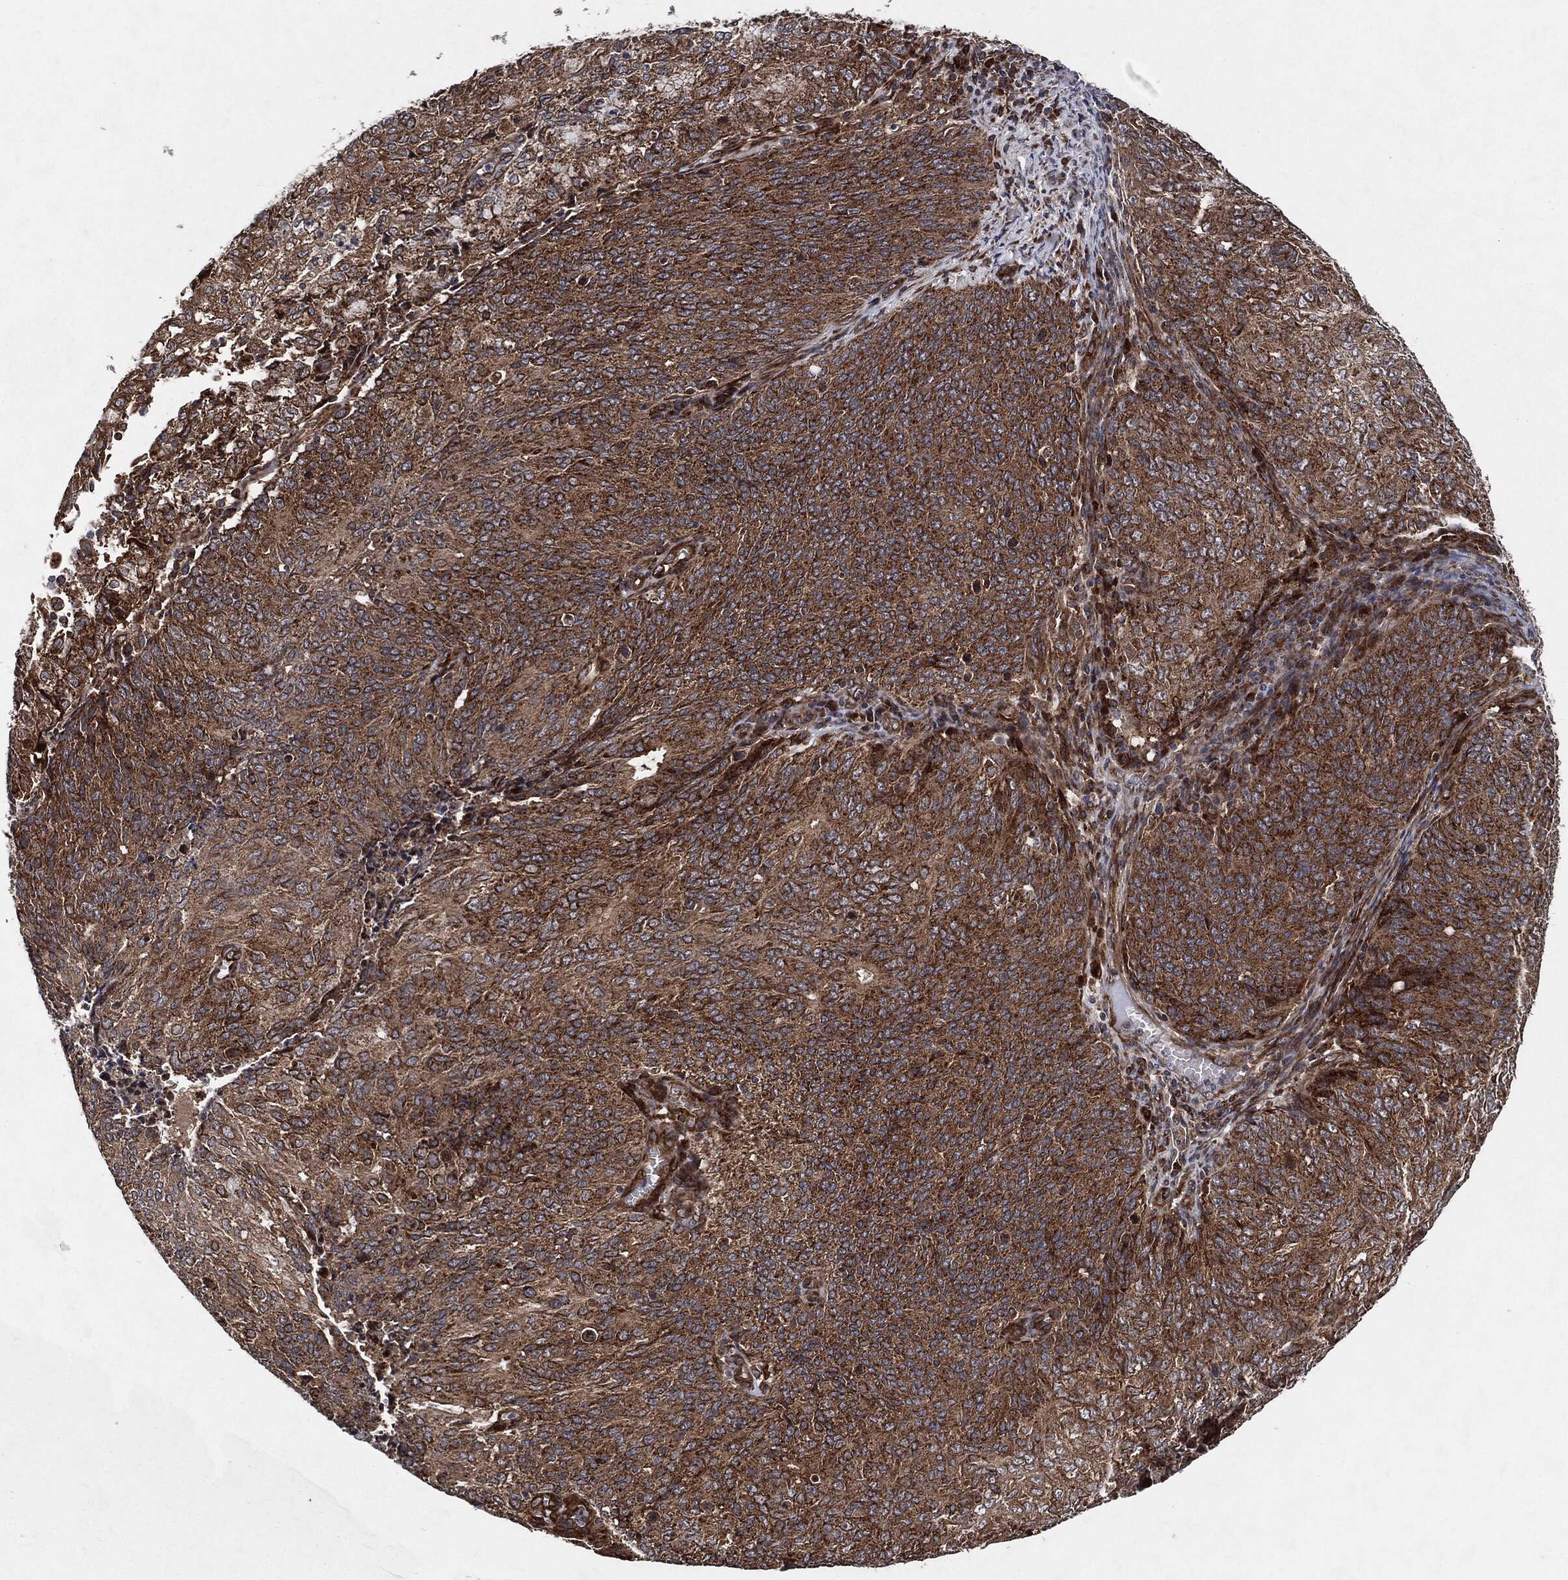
{"staining": {"intensity": "moderate", "quantity": ">75%", "location": "cytoplasmic/membranous"}, "tissue": "endometrial cancer", "cell_type": "Tumor cells", "image_type": "cancer", "snomed": [{"axis": "morphology", "description": "Adenocarcinoma, NOS"}, {"axis": "topography", "description": "Endometrium"}], "caption": "Immunohistochemistry staining of endometrial adenocarcinoma, which shows medium levels of moderate cytoplasmic/membranous staining in about >75% of tumor cells indicating moderate cytoplasmic/membranous protein positivity. The staining was performed using DAB (3,3'-diaminobenzidine) (brown) for protein detection and nuclei were counterstained in hematoxylin (blue).", "gene": "BCAR1", "patient": {"sex": "female", "age": 82}}